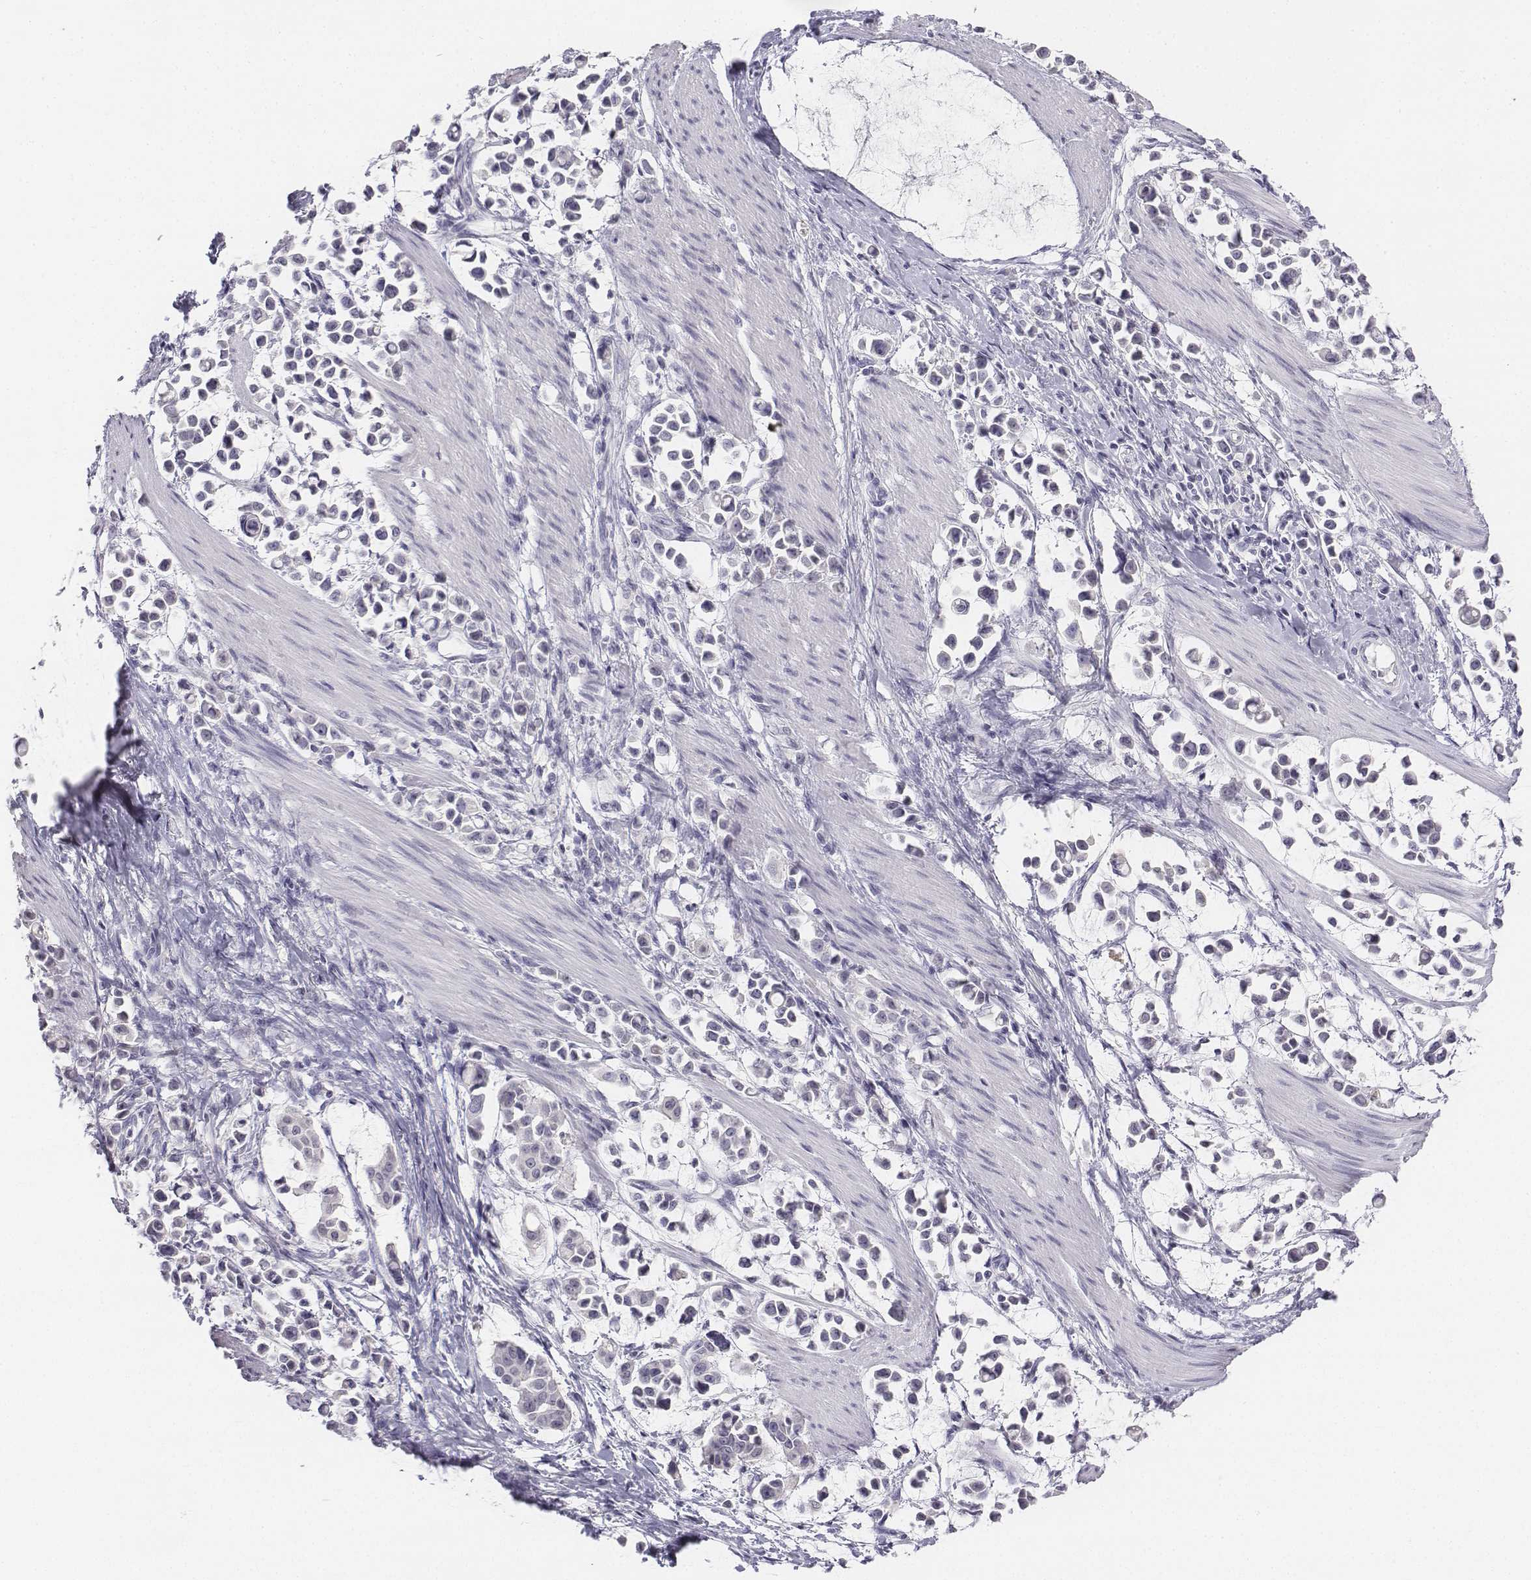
{"staining": {"intensity": "negative", "quantity": "none", "location": "none"}, "tissue": "stomach cancer", "cell_type": "Tumor cells", "image_type": "cancer", "snomed": [{"axis": "morphology", "description": "Adenocarcinoma, NOS"}, {"axis": "topography", "description": "Stomach"}], "caption": "Human stomach cancer stained for a protein using immunohistochemistry displays no expression in tumor cells.", "gene": "UCN2", "patient": {"sex": "male", "age": 82}}